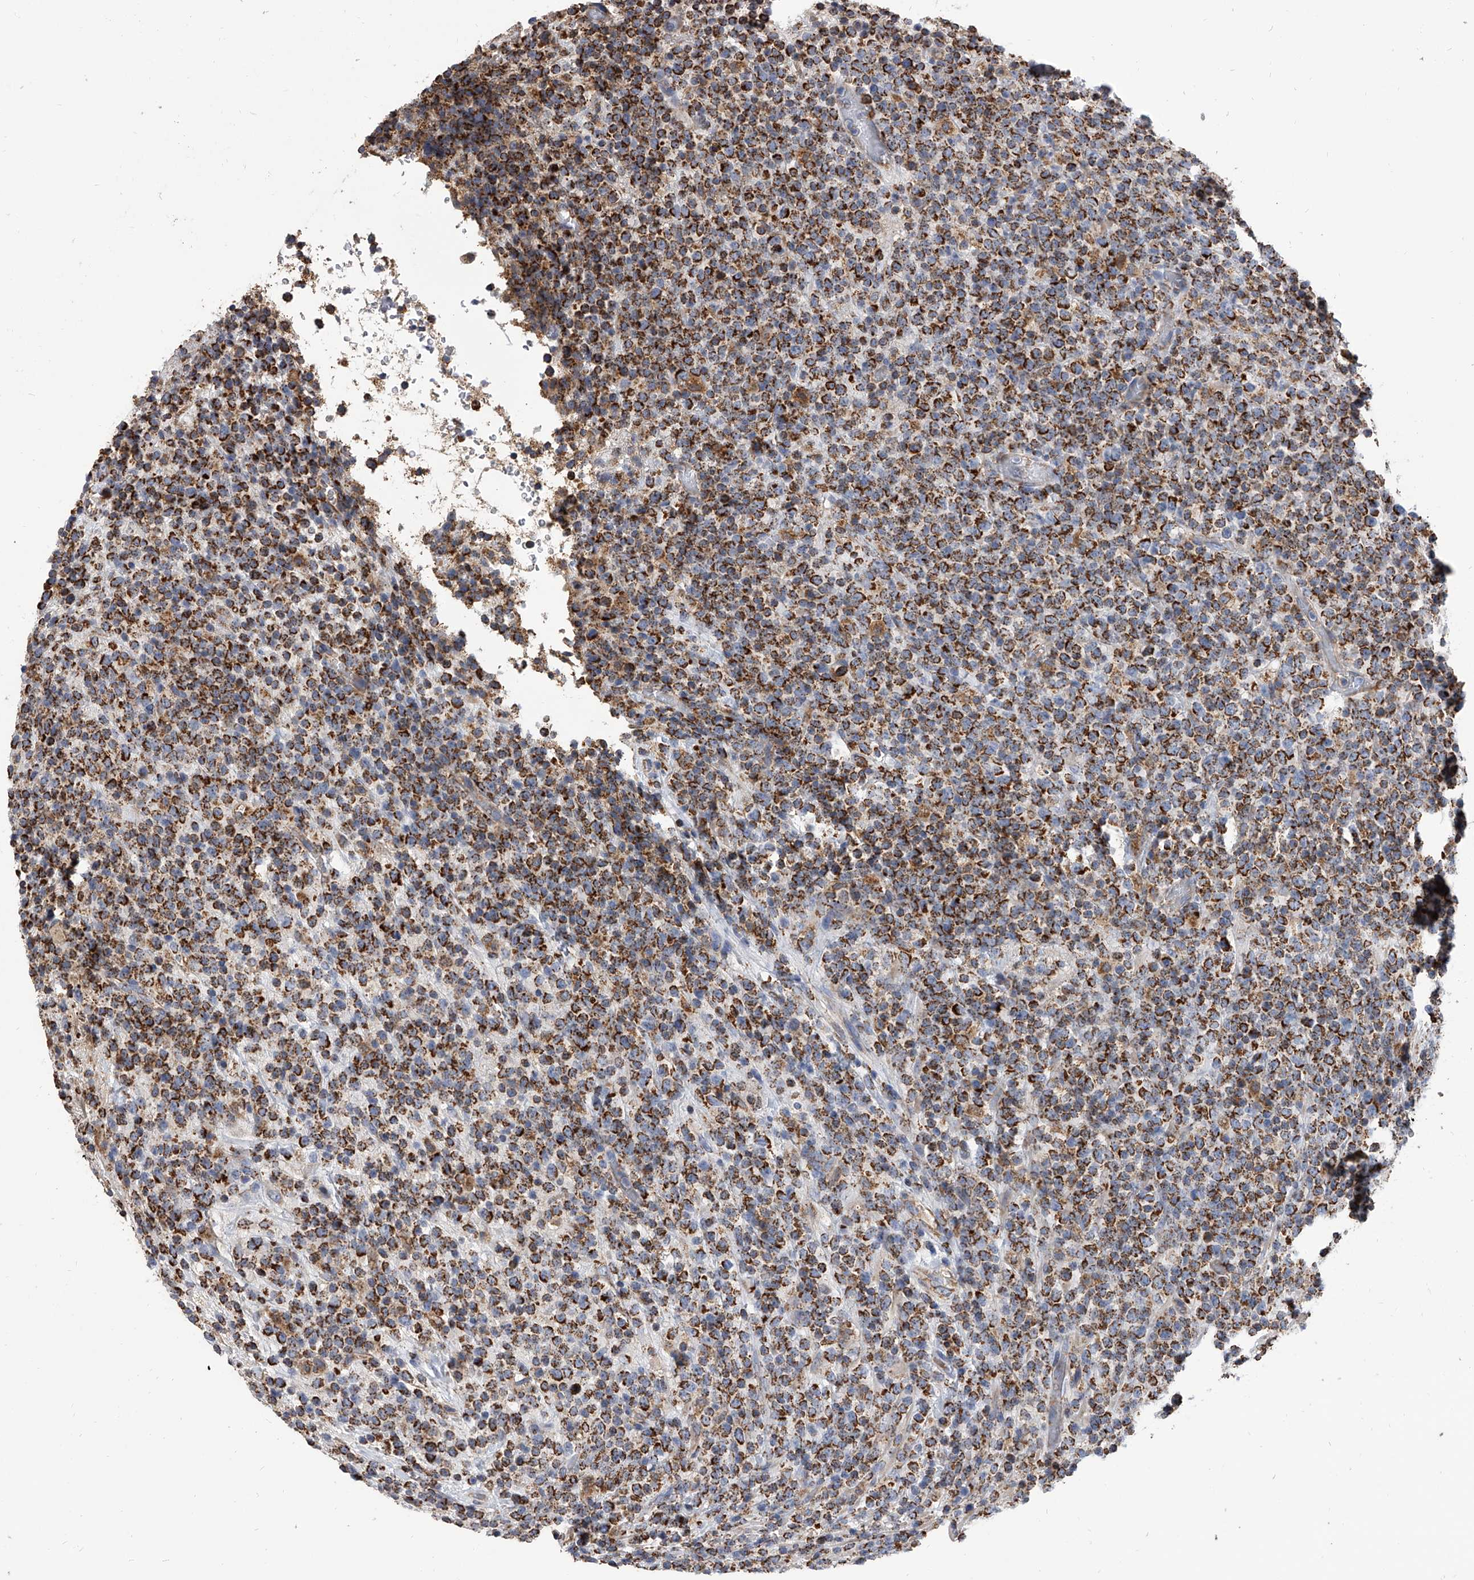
{"staining": {"intensity": "strong", "quantity": ">75%", "location": "cytoplasmic/membranous"}, "tissue": "lymphoma", "cell_type": "Tumor cells", "image_type": "cancer", "snomed": [{"axis": "morphology", "description": "Malignant lymphoma, non-Hodgkin's type, High grade"}, {"axis": "topography", "description": "Colon"}], "caption": "Tumor cells exhibit high levels of strong cytoplasmic/membranous expression in about >75% of cells in high-grade malignant lymphoma, non-Hodgkin's type. Immunohistochemistry (ihc) stains the protein of interest in brown and the nuclei are stained blue.", "gene": "MRPL28", "patient": {"sex": "female", "age": 53}}